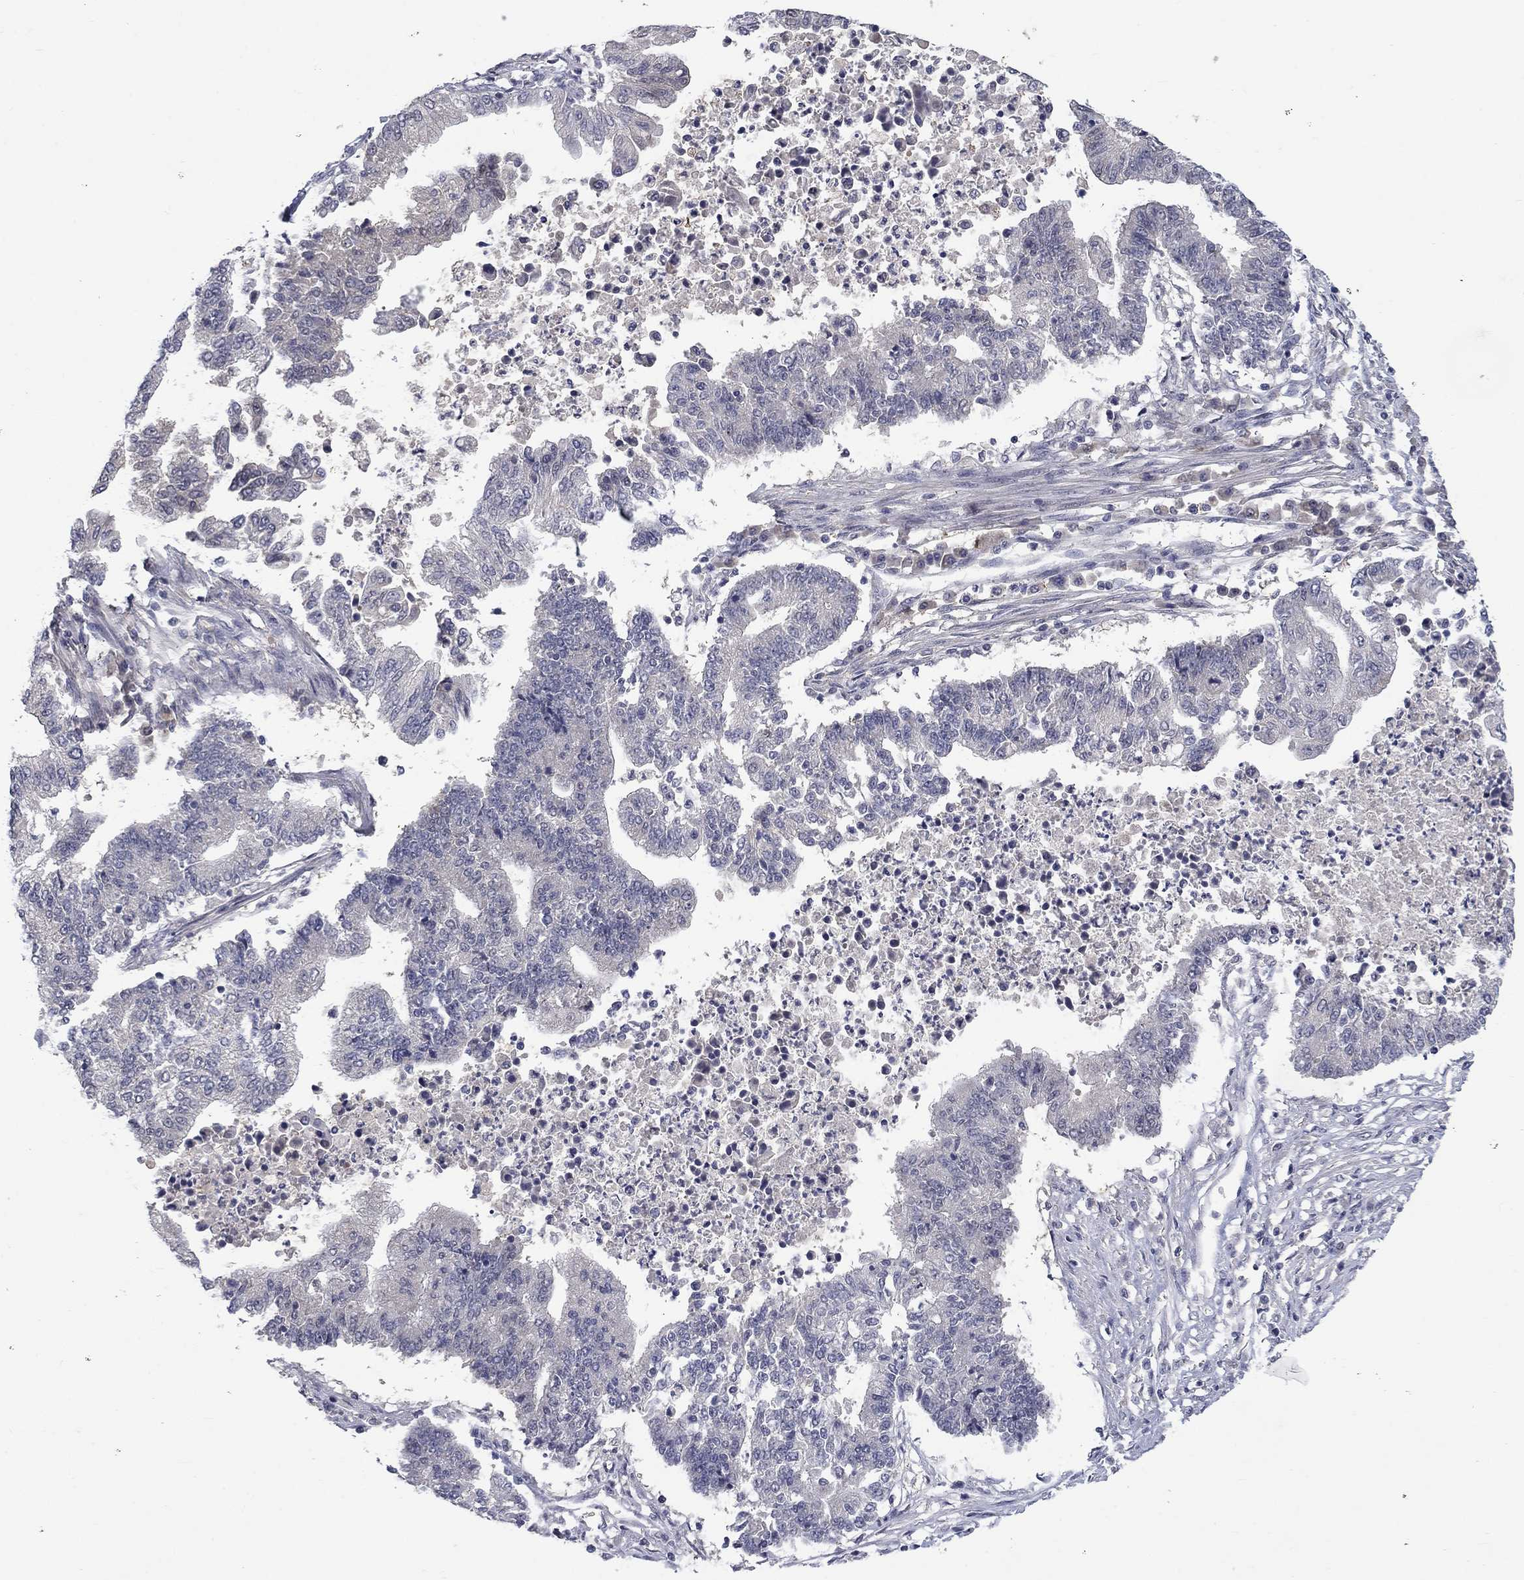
{"staining": {"intensity": "negative", "quantity": "none", "location": "none"}, "tissue": "endometrial cancer", "cell_type": "Tumor cells", "image_type": "cancer", "snomed": [{"axis": "morphology", "description": "Adenocarcinoma, NOS"}, {"axis": "topography", "description": "Uterus"}, {"axis": "topography", "description": "Endometrium"}], "caption": "The image shows no staining of tumor cells in endometrial adenocarcinoma. (Stains: DAB (3,3'-diaminobenzidine) immunohistochemistry (IHC) with hematoxylin counter stain, Microscopy: brightfield microscopy at high magnification).", "gene": "CBR1", "patient": {"sex": "female", "age": 54}}